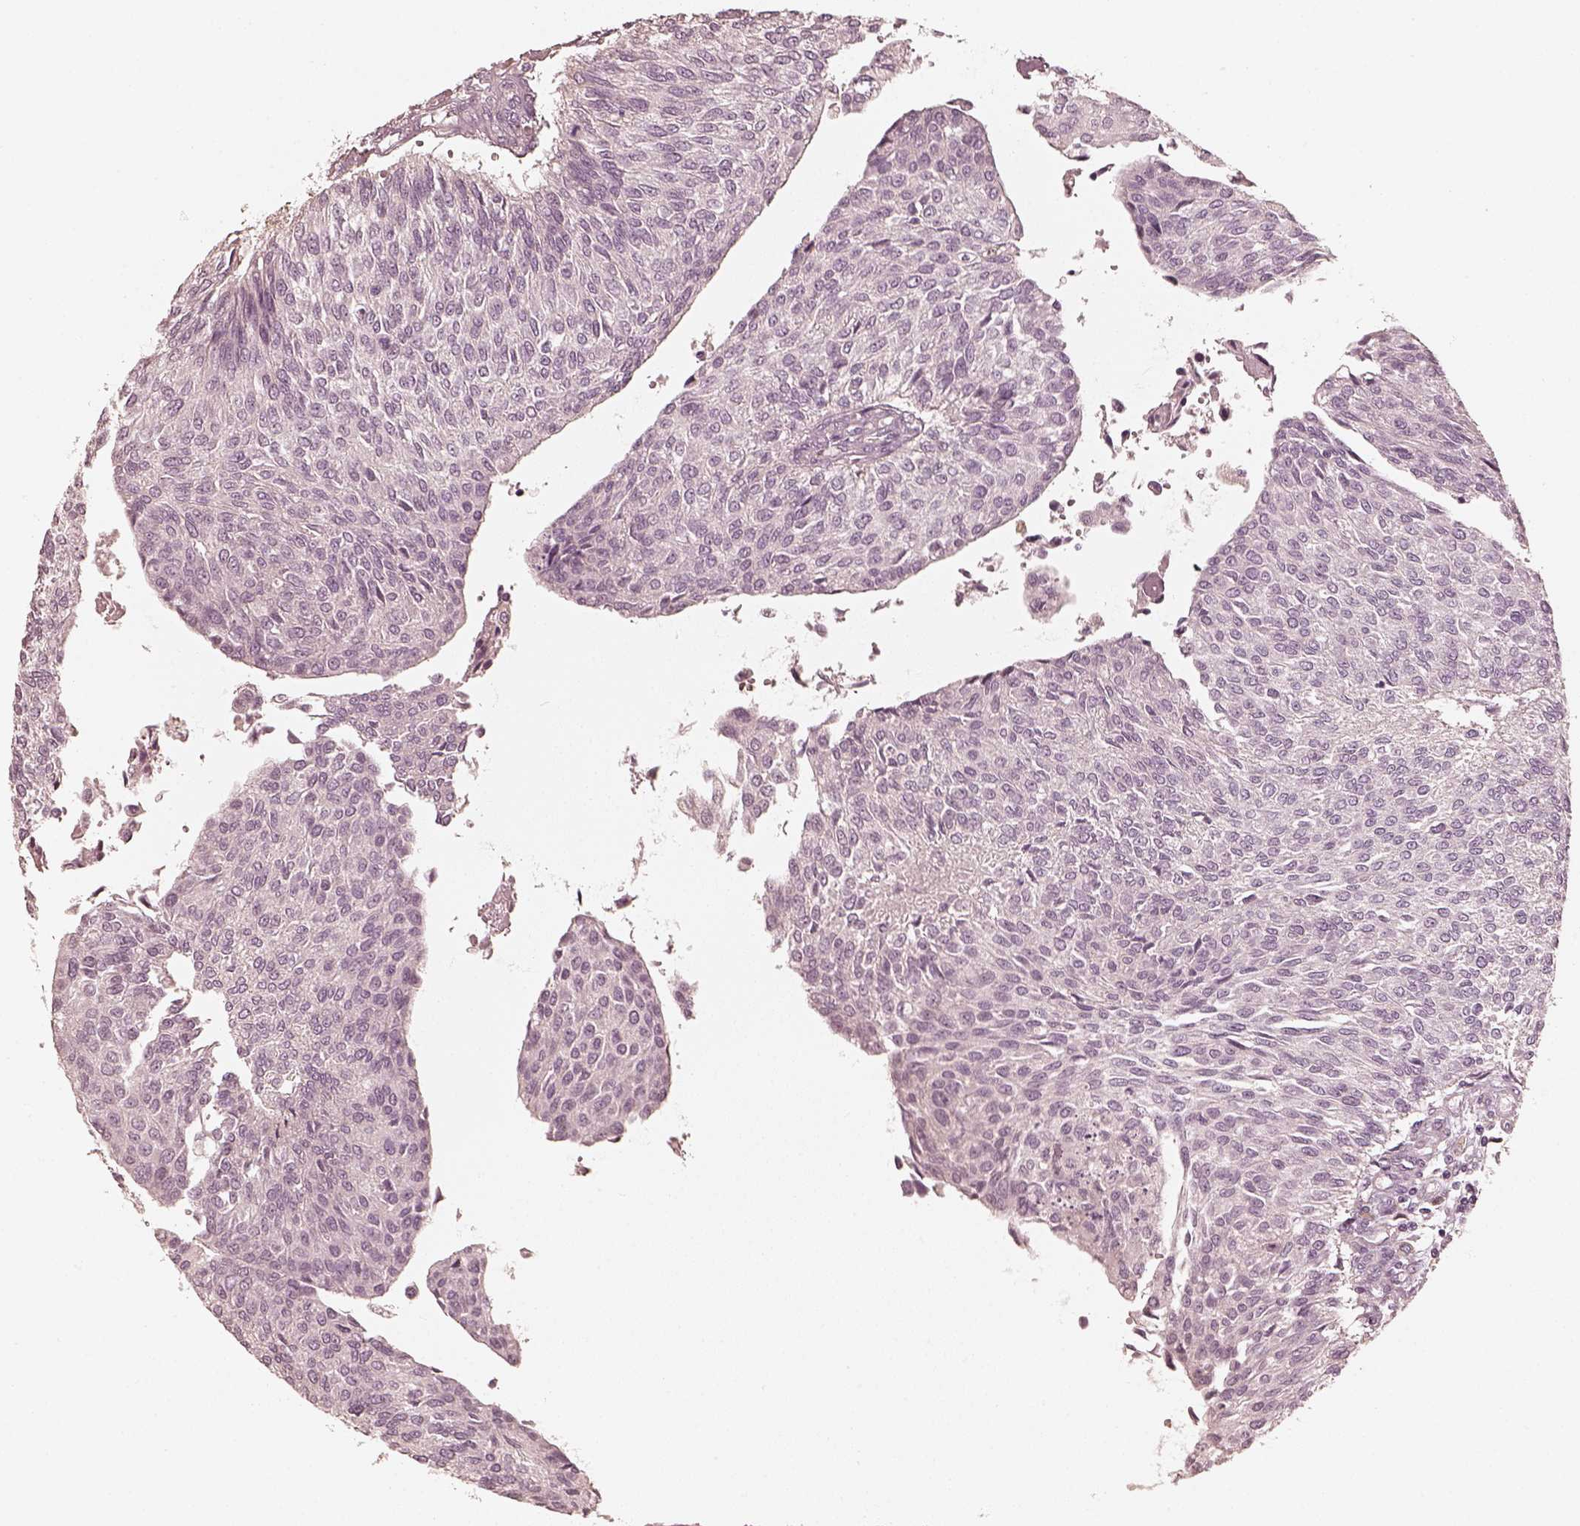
{"staining": {"intensity": "negative", "quantity": "none", "location": "none"}, "tissue": "urothelial cancer", "cell_type": "Tumor cells", "image_type": "cancer", "snomed": [{"axis": "morphology", "description": "Urothelial carcinoma, NOS"}, {"axis": "topography", "description": "Urinary bladder"}], "caption": "IHC image of neoplastic tissue: transitional cell carcinoma stained with DAB (3,3'-diaminobenzidine) exhibits no significant protein expression in tumor cells.", "gene": "FMNL2", "patient": {"sex": "male", "age": 55}}